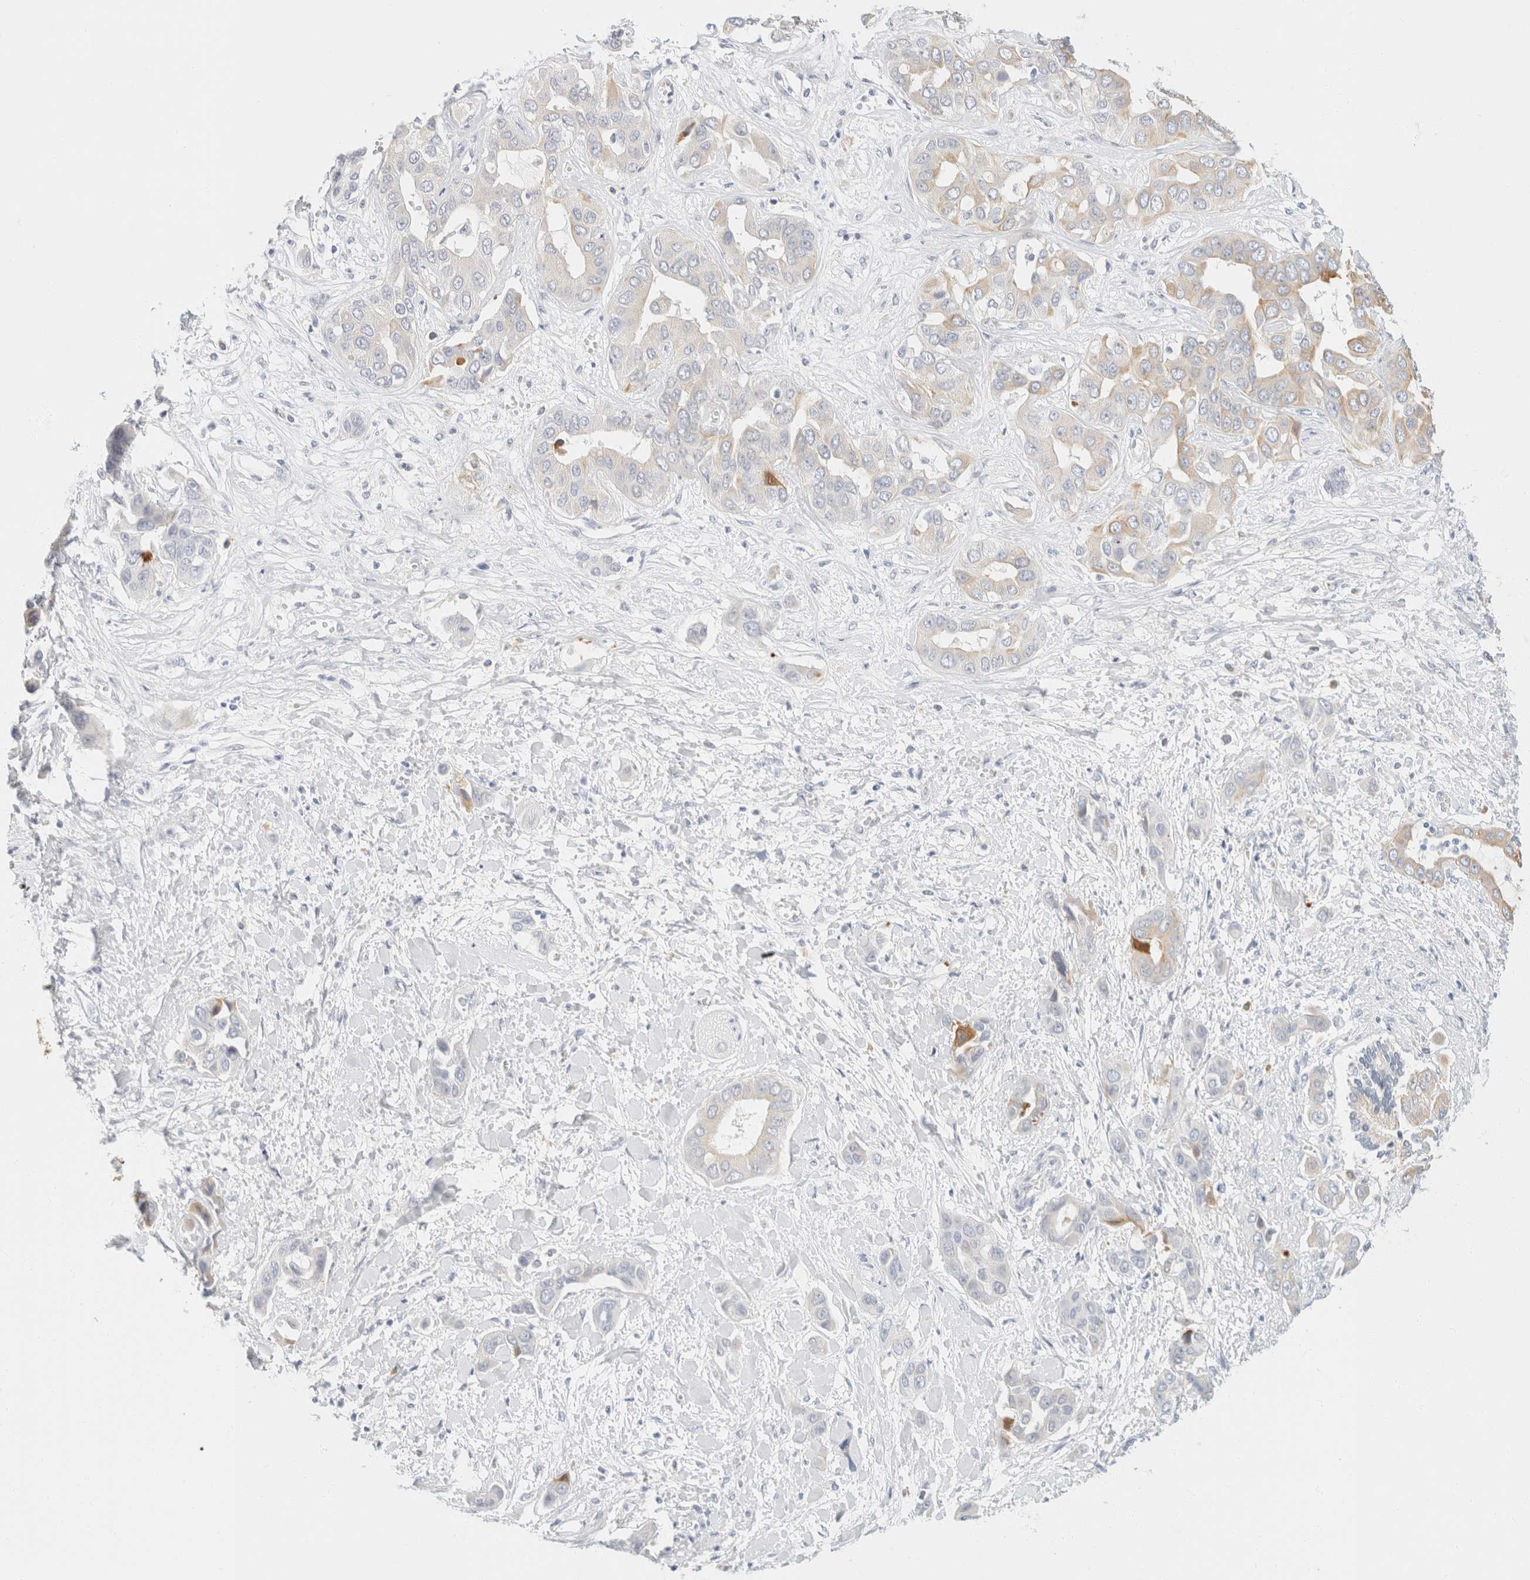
{"staining": {"intensity": "weak", "quantity": "<25%", "location": "cytoplasmic/membranous"}, "tissue": "liver cancer", "cell_type": "Tumor cells", "image_type": "cancer", "snomed": [{"axis": "morphology", "description": "Cholangiocarcinoma"}, {"axis": "topography", "description": "Liver"}], "caption": "Immunohistochemistry image of liver cancer stained for a protein (brown), which exhibits no staining in tumor cells.", "gene": "KRT20", "patient": {"sex": "female", "age": 52}}